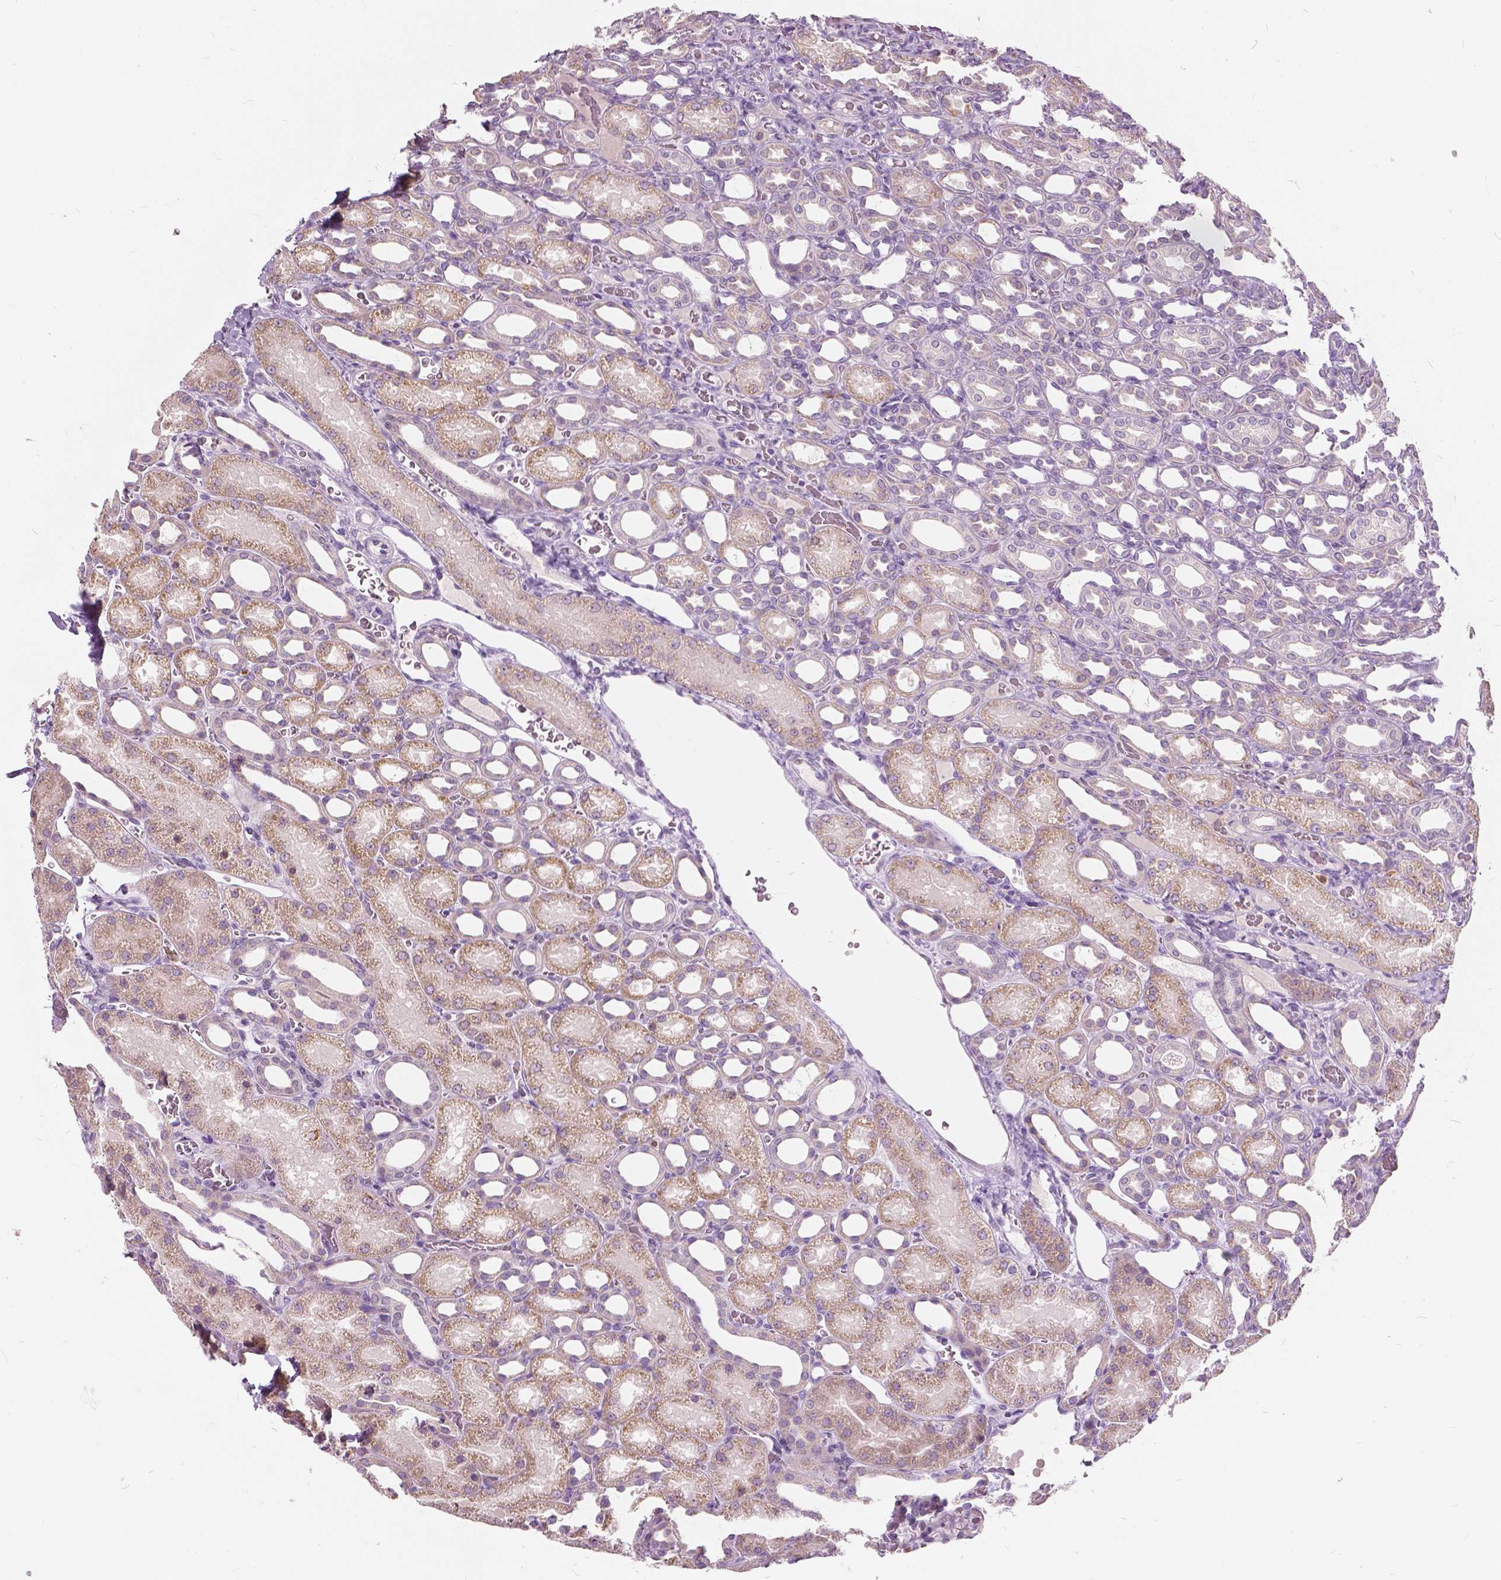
{"staining": {"intensity": "negative", "quantity": "none", "location": "none"}, "tissue": "kidney", "cell_type": "Cells in glomeruli", "image_type": "normal", "snomed": [{"axis": "morphology", "description": "Normal tissue, NOS"}, {"axis": "topography", "description": "Kidney"}], "caption": "A micrograph of kidney stained for a protein exhibits no brown staining in cells in glomeruli.", "gene": "DLX6", "patient": {"sex": "male", "age": 2}}